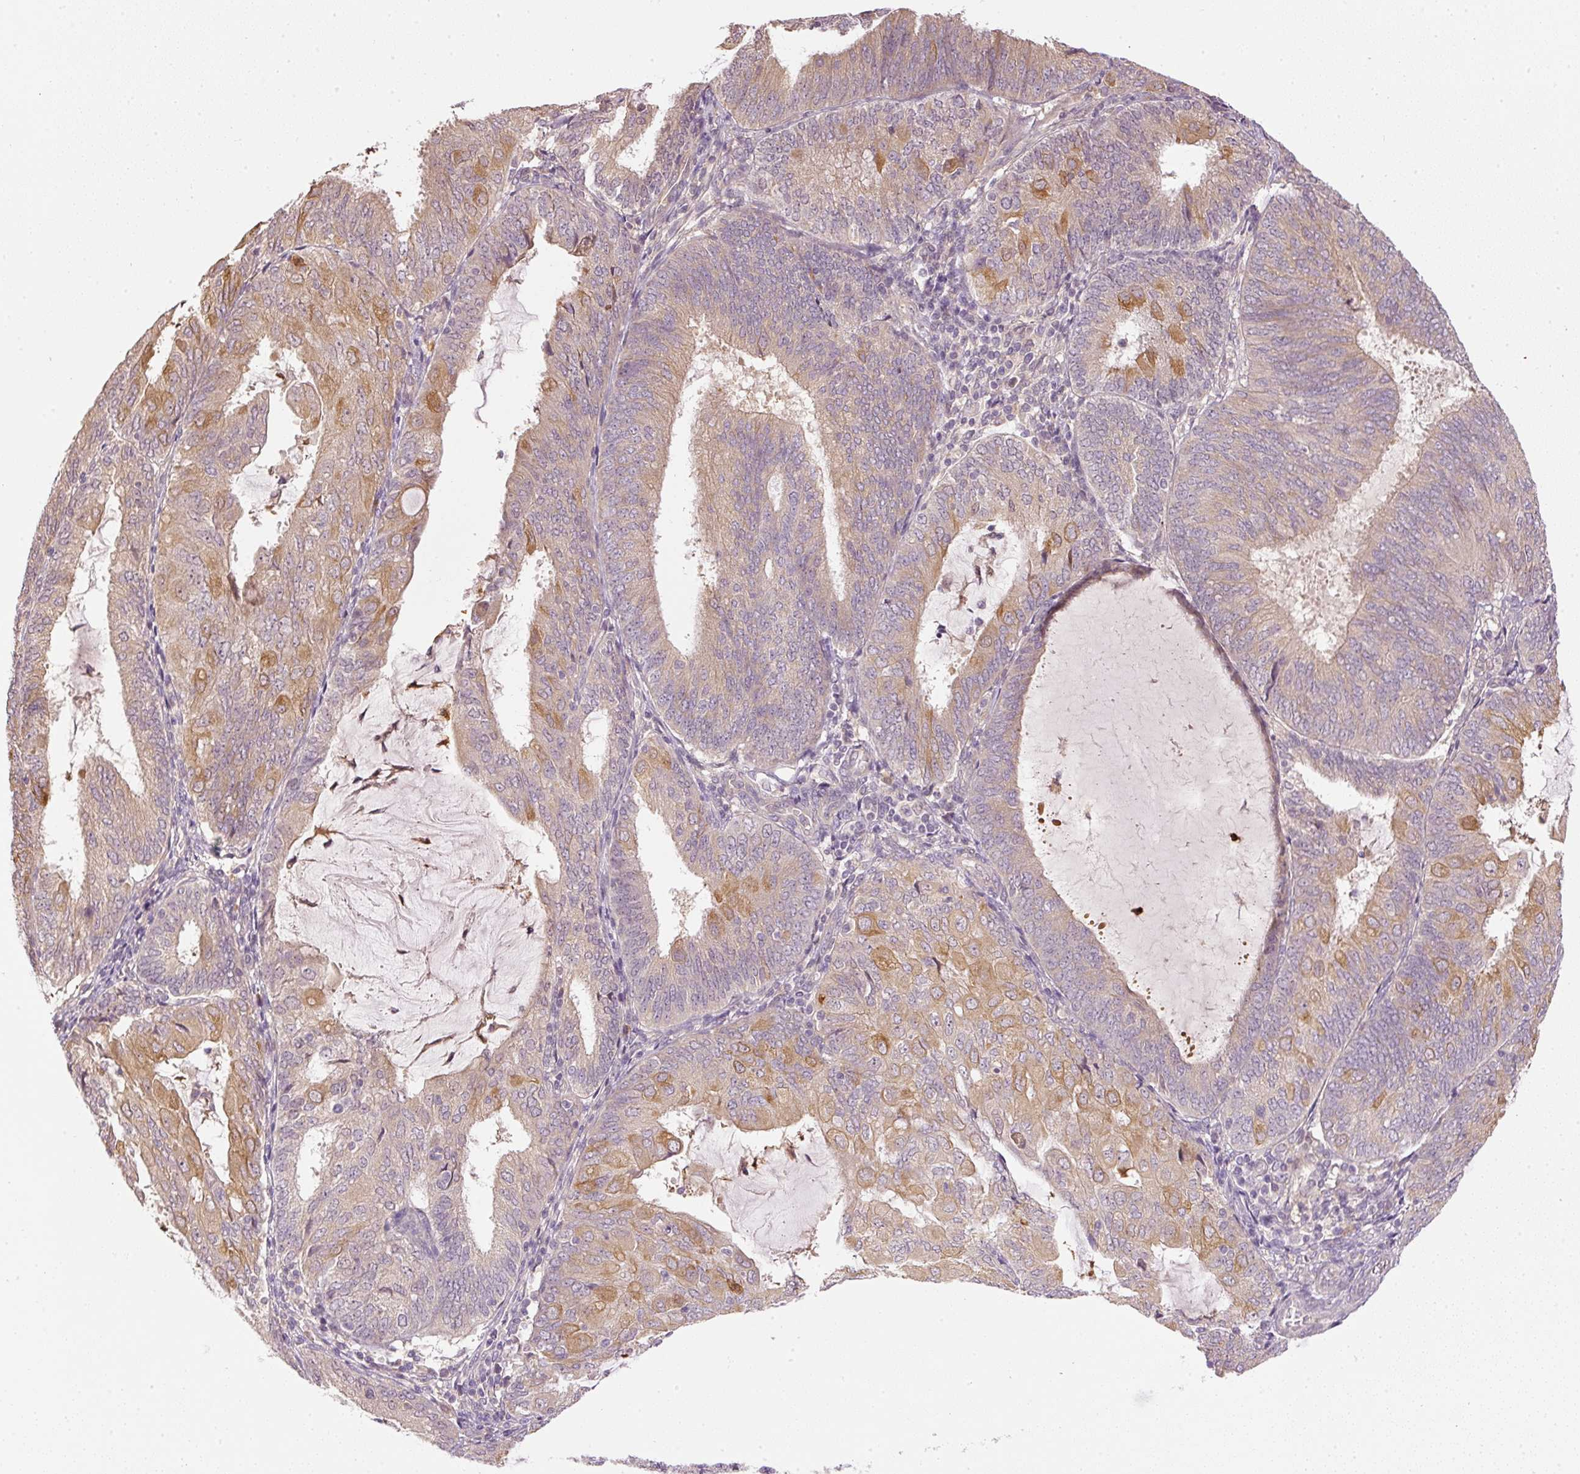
{"staining": {"intensity": "moderate", "quantity": "25%-75%", "location": "cytoplasmic/membranous"}, "tissue": "endometrial cancer", "cell_type": "Tumor cells", "image_type": "cancer", "snomed": [{"axis": "morphology", "description": "Adenocarcinoma, NOS"}, {"axis": "topography", "description": "Endometrium"}], "caption": "Immunohistochemistry (IHC) histopathology image of neoplastic tissue: human endometrial cancer (adenocarcinoma) stained using immunohistochemistry (IHC) shows medium levels of moderate protein expression localized specifically in the cytoplasmic/membranous of tumor cells, appearing as a cytoplasmic/membranous brown color.", "gene": "CTTNBP2", "patient": {"sex": "female", "age": 81}}